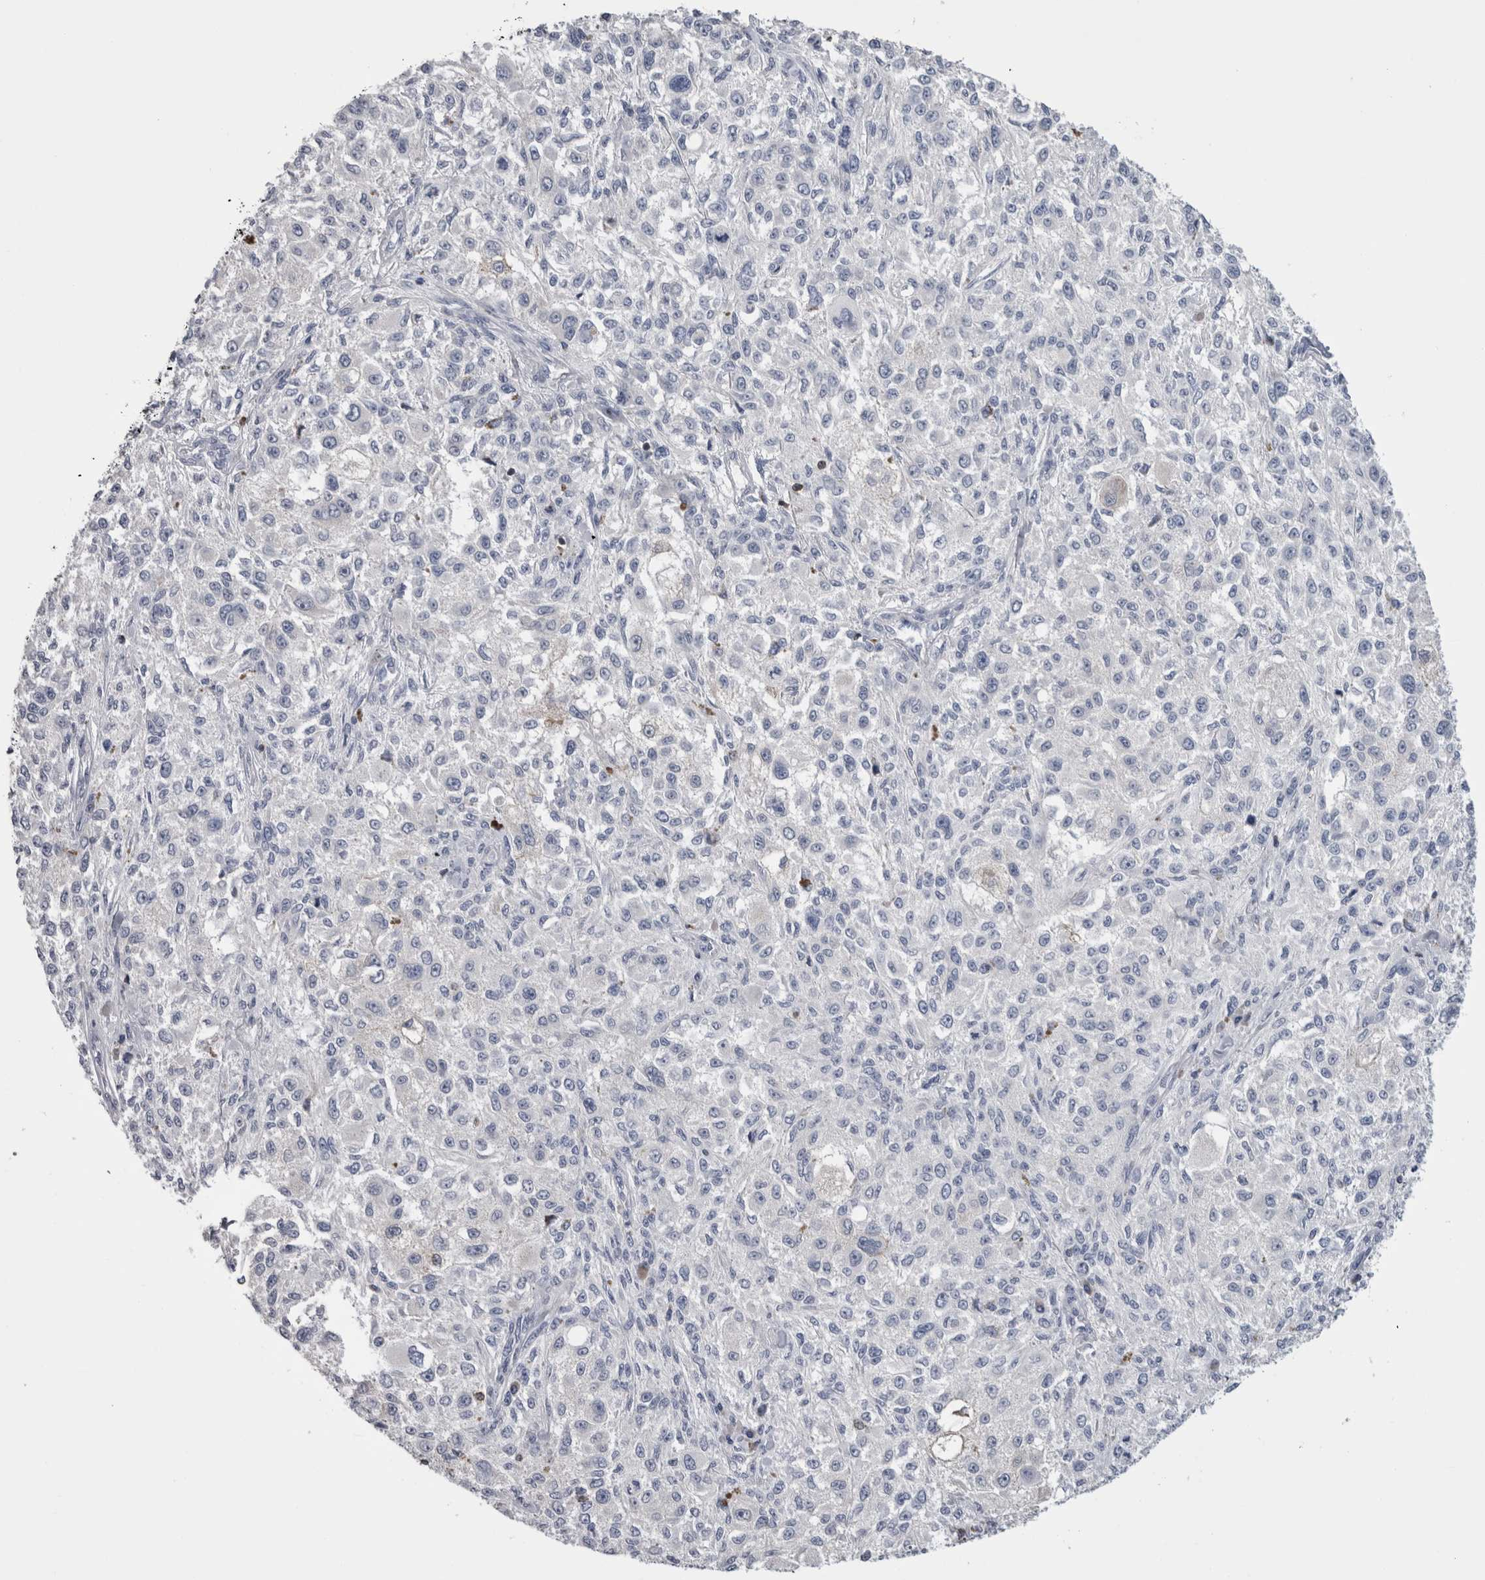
{"staining": {"intensity": "negative", "quantity": "none", "location": "none"}, "tissue": "melanoma", "cell_type": "Tumor cells", "image_type": "cancer", "snomed": [{"axis": "morphology", "description": "Necrosis, NOS"}, {"axis": "morphology", "description": "Malignant melanoma, NOS"}, {"axis": "topography", "description": "Skin"}], "caption": "This is an IHC histopathology image of human melanoma. There is no expression in tumor cells.", "gene": "DCTN6", "patient": {"sex": "female", "age": 87}}